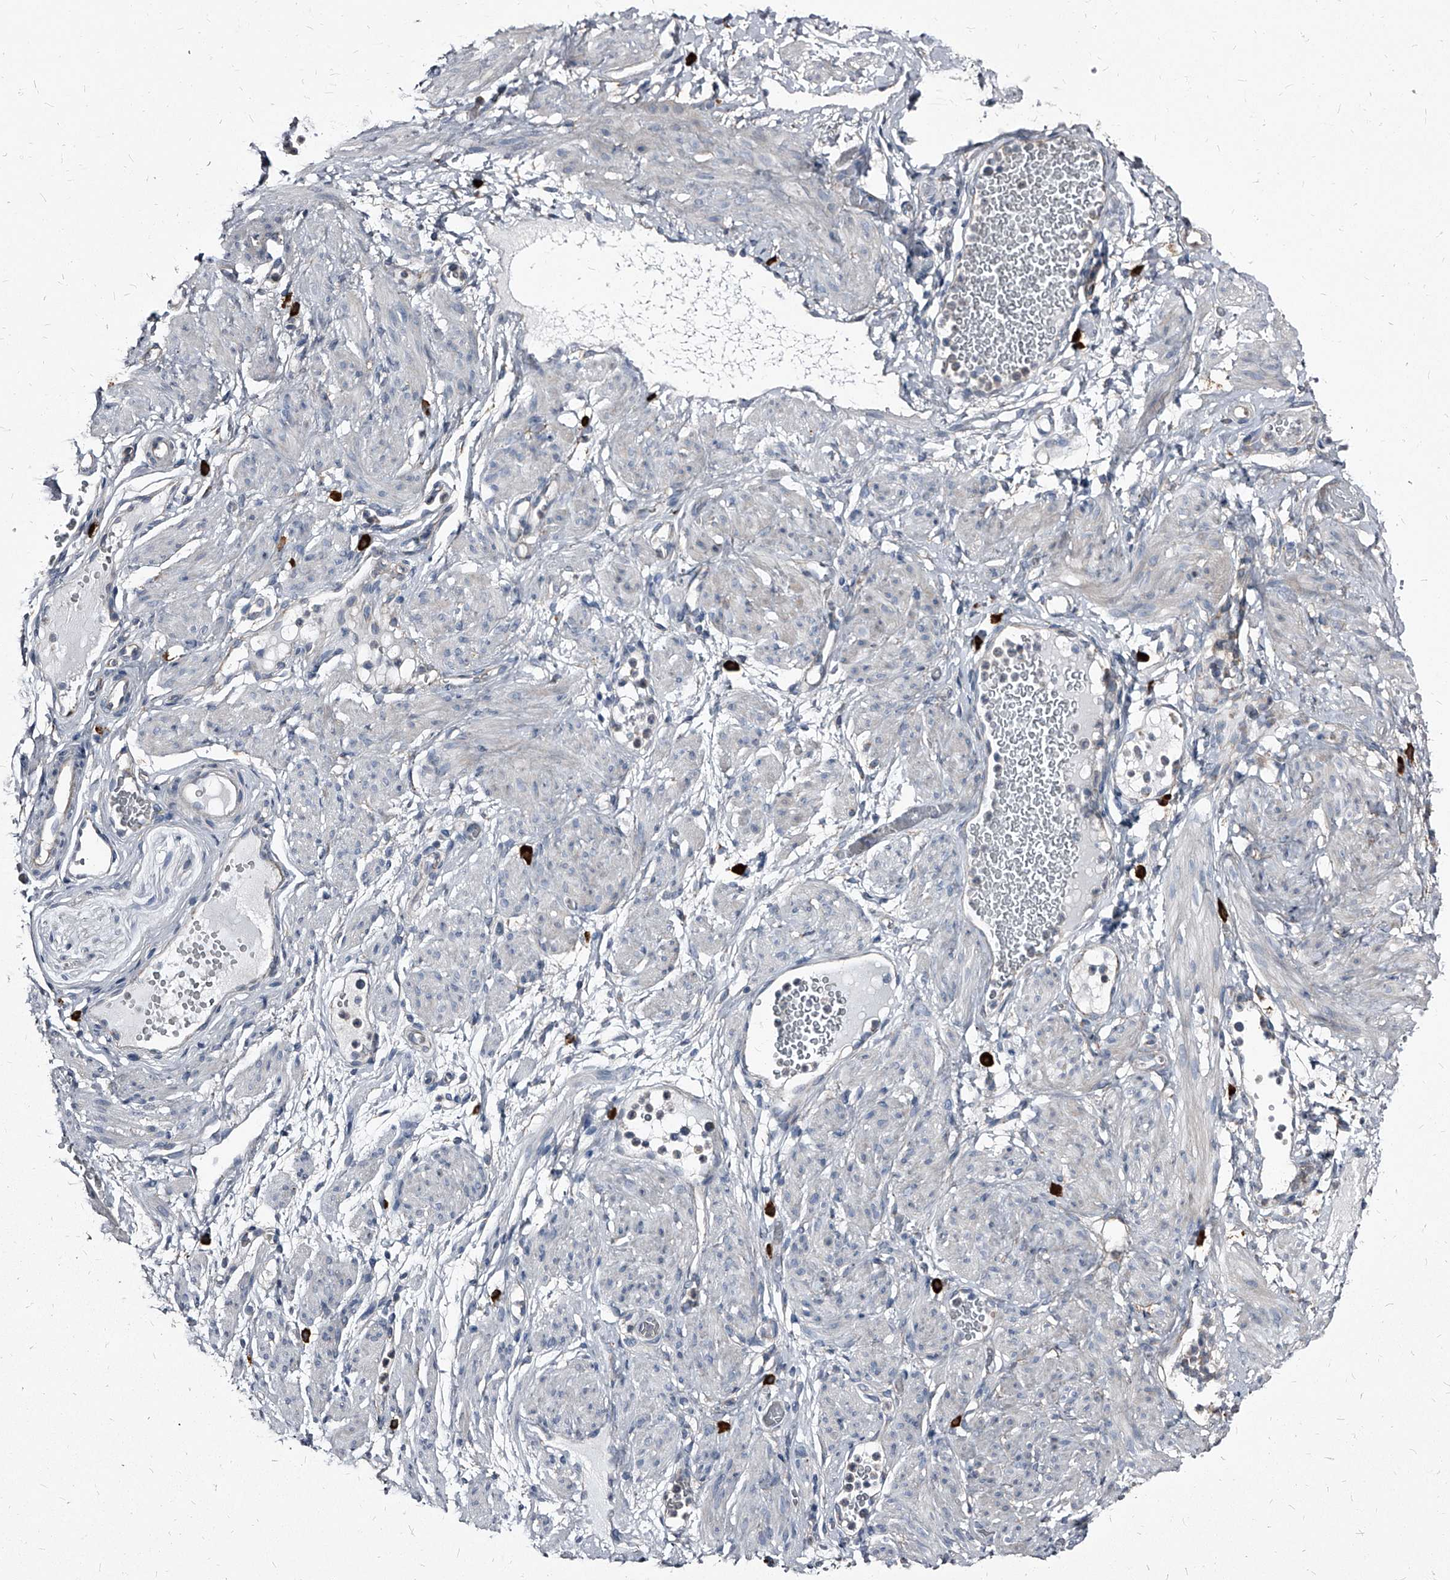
{"staining": {"intensity": "negative", "quantity": "none", "location": "none"}, "tissue": "adipose tissue", "cell_type": "Adipocytes", "image_type": "normal", "snomed": [{"axis": "morphology", "description": "Normal tissue, NOS"}, {"axis": "topography", "description": "Smooth muscle"}, {"axis": "topography", "description": "Peripheral nerve tissue"}], "caption": "Immunohistochemistry (IHC) histopathology image of benign adipose tissue: human adipose tissue stained with DAB demonstrates no significant protein positivity in adipocytes.", "gene": "PGLYRP3", "patient": {"sex": "female", "age": 39}}